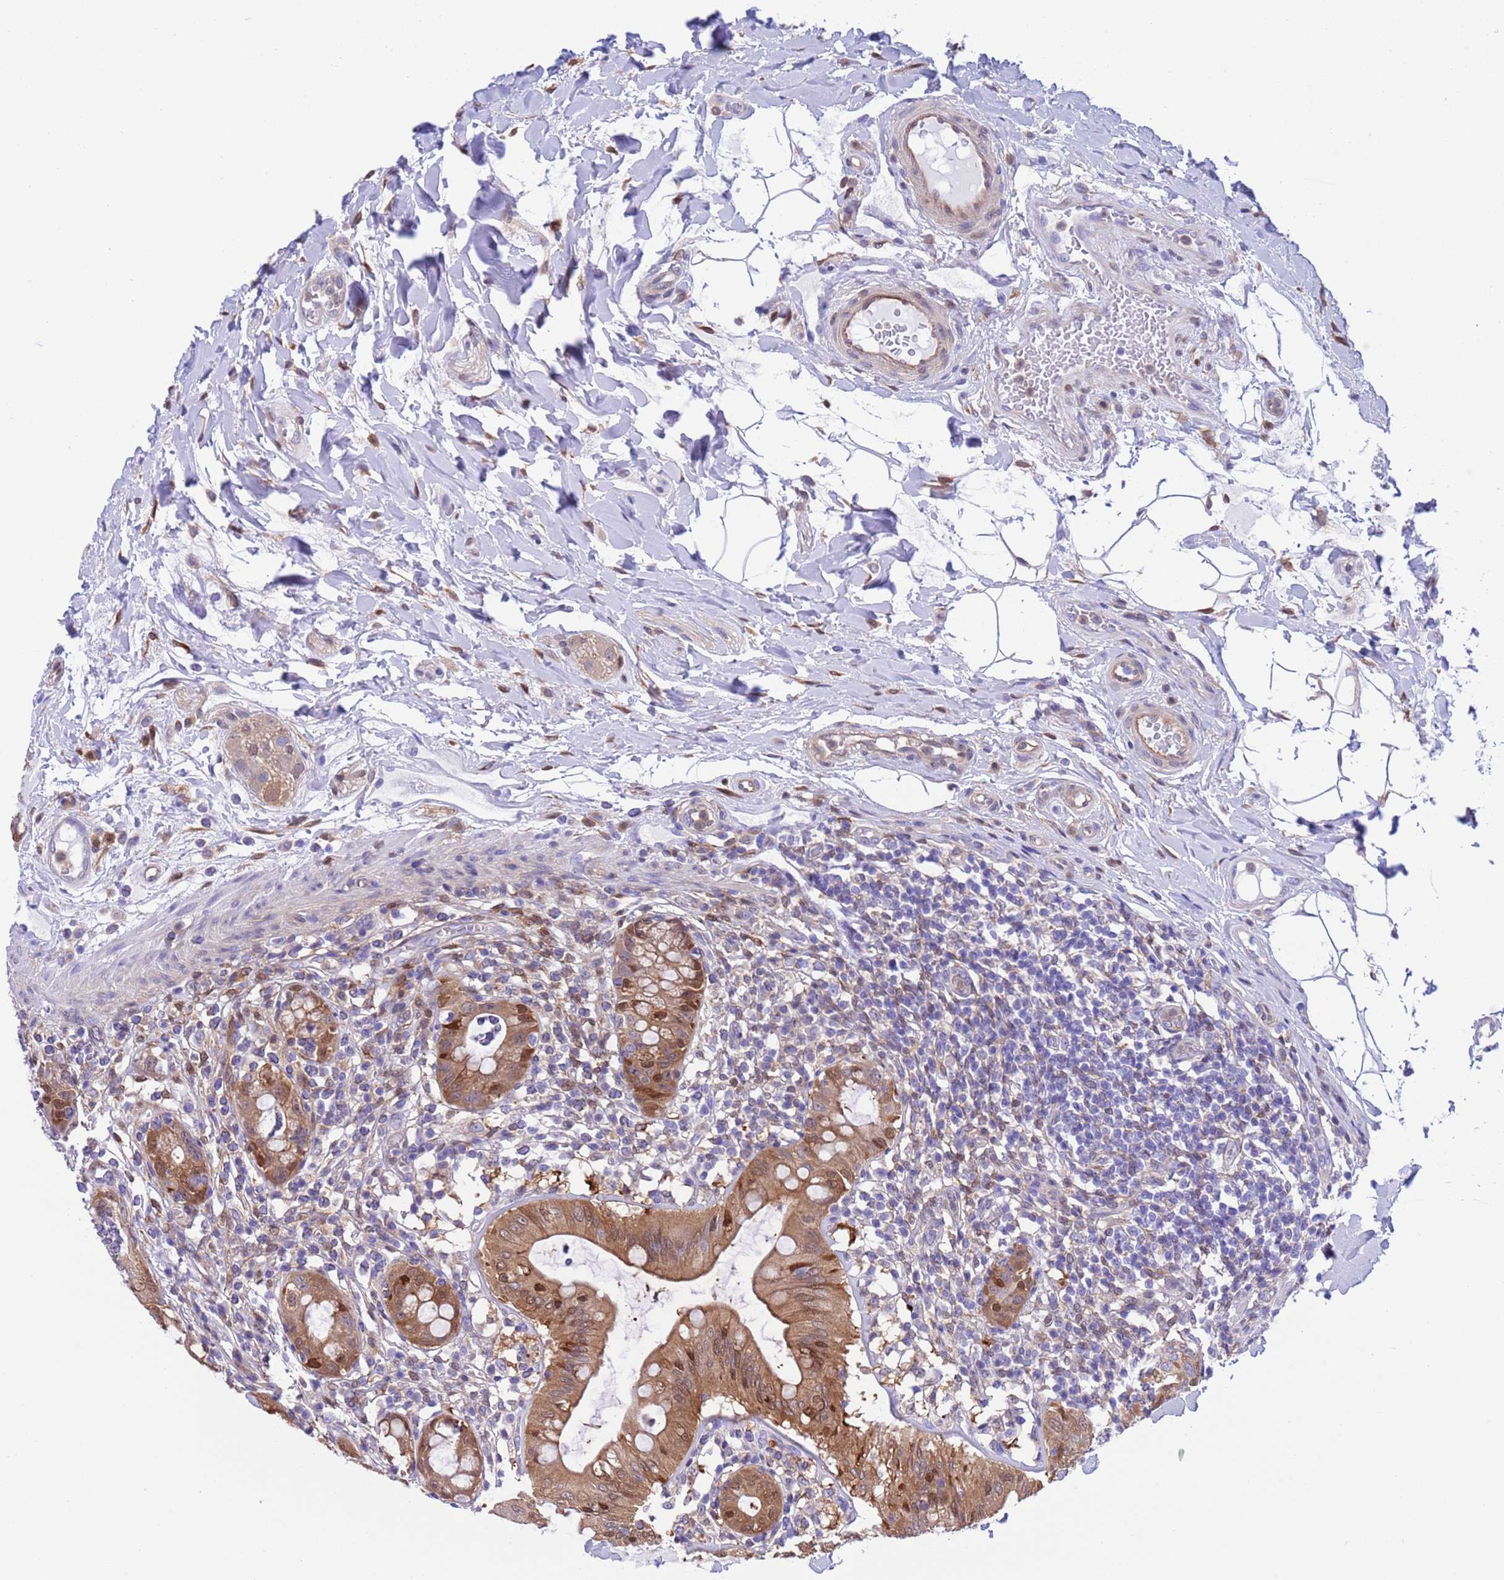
{"staining": {"intensity": "moderate", "quantity": ">75%", "location": "cytoplasmic/membranous,nuclear"}, "tissue": "rectum", "cell_type": "Glandular cells", "image_type": "normal", "snomed": [{"axis": "morphology", "description": "Normal tissue, NOS"}, {"axis": "topography", "description": "Rectum"}], "caption": "Protein positivity by immunohistochemistry (IHC) exhibits moderate cytoplasmic/membranous,nuclear staining in approximately >75% of glandular cells in unremarkable rectum.", "gene": "C6orf47", "patient": {"sex": "female", "age": 57}}